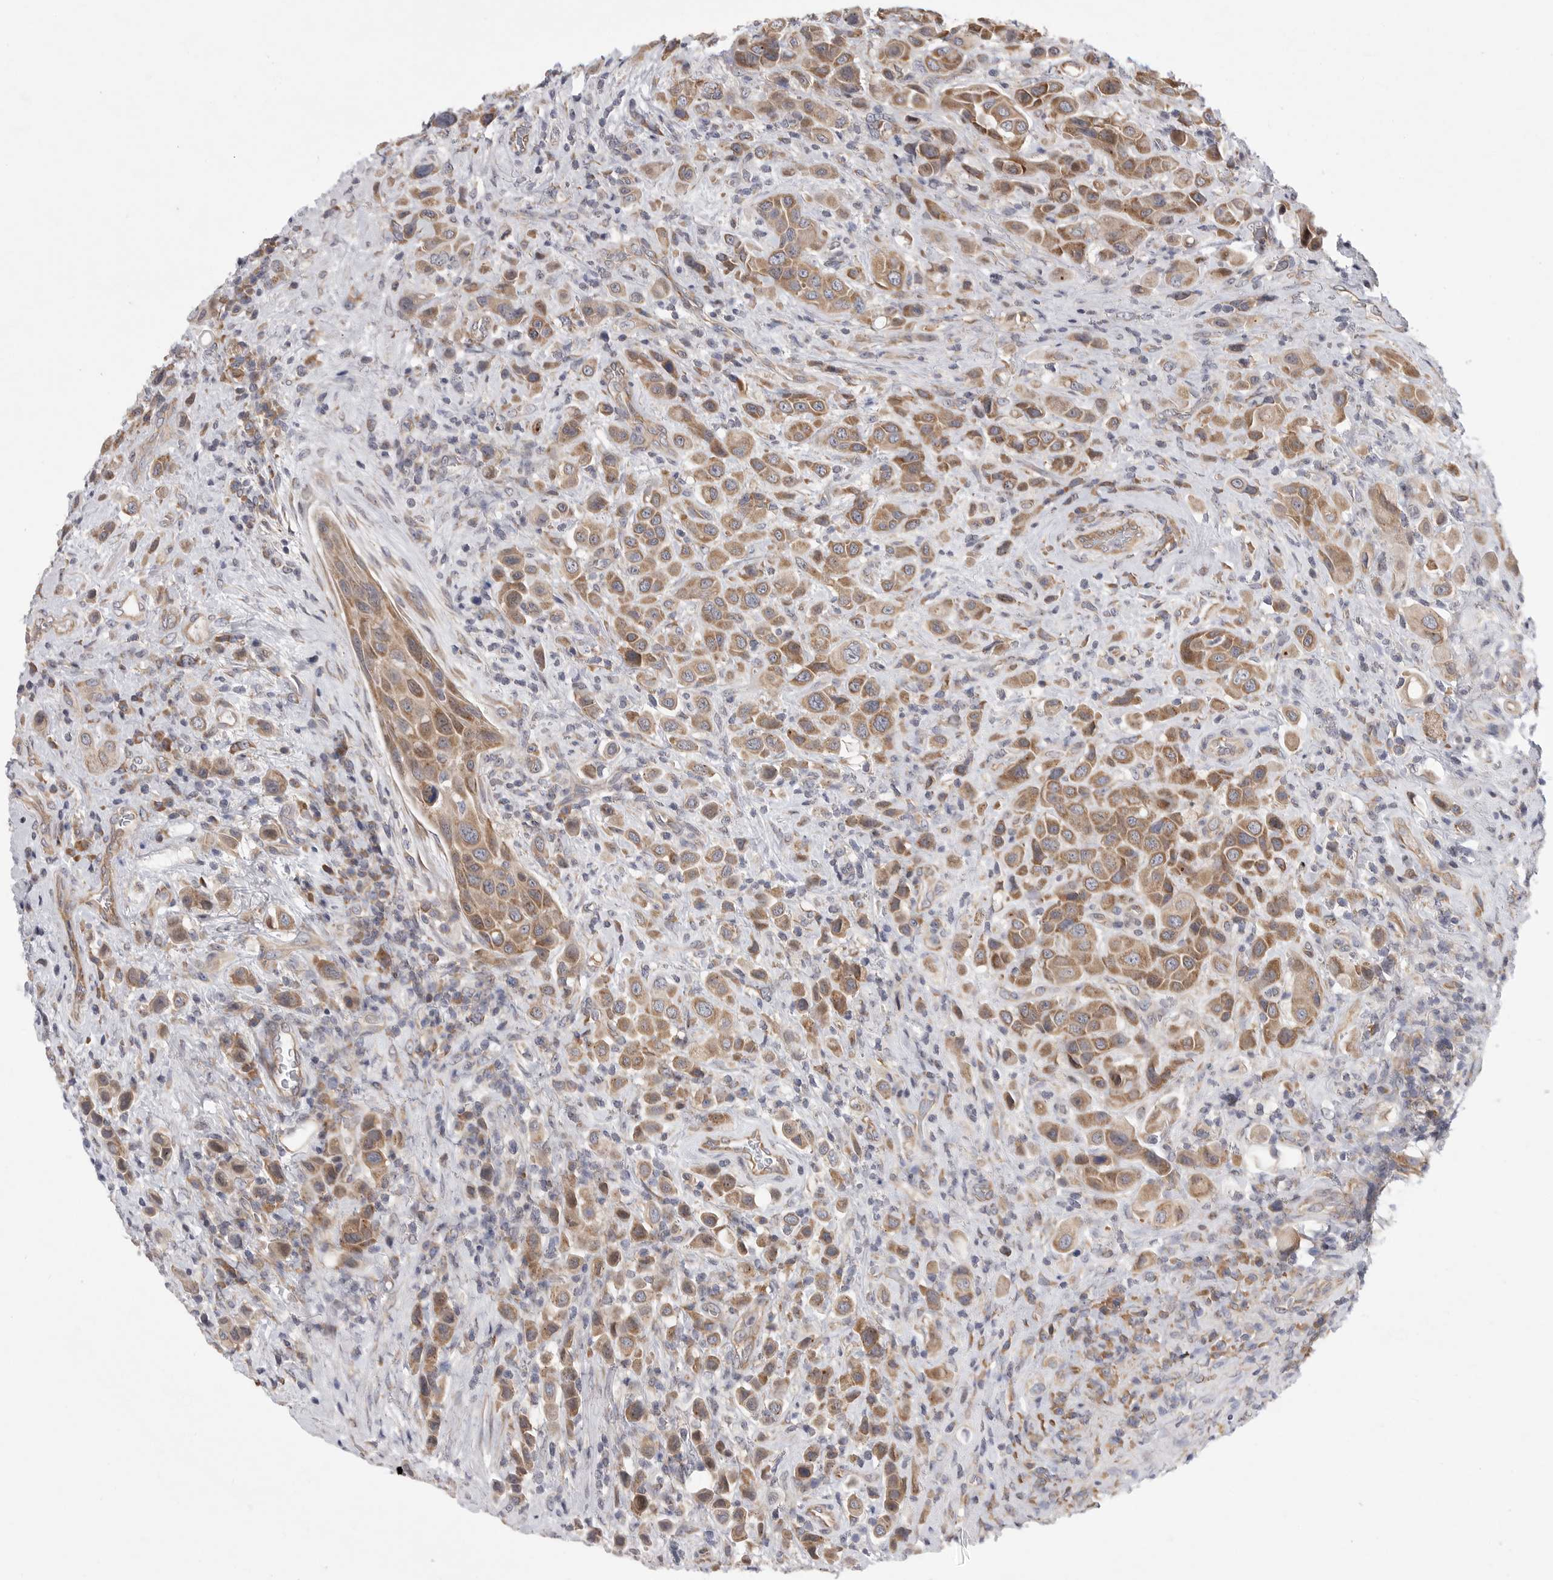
{"staining": {"intensity": "moderate", "quantity": ">75%", "location": "cytoplasmic/membranous"}, "tissue": "urothelial cancer", "cell_type": "Tumor cells", "image_type": "cancer", "snomed": [{"axis": "morphology", "description": "Urothelial carcinoma, High grade"}, {"axis": "topography", "description": "Urinary bladder"}], "caption": "Immunohistochemical staining of urothelial cancer exhibits moderate cytoplasmic/membranous protein expression in approximately >75% of tumor cells.", "gene": "FBXO43", "patient": {"sex": "male", "age": 50}}